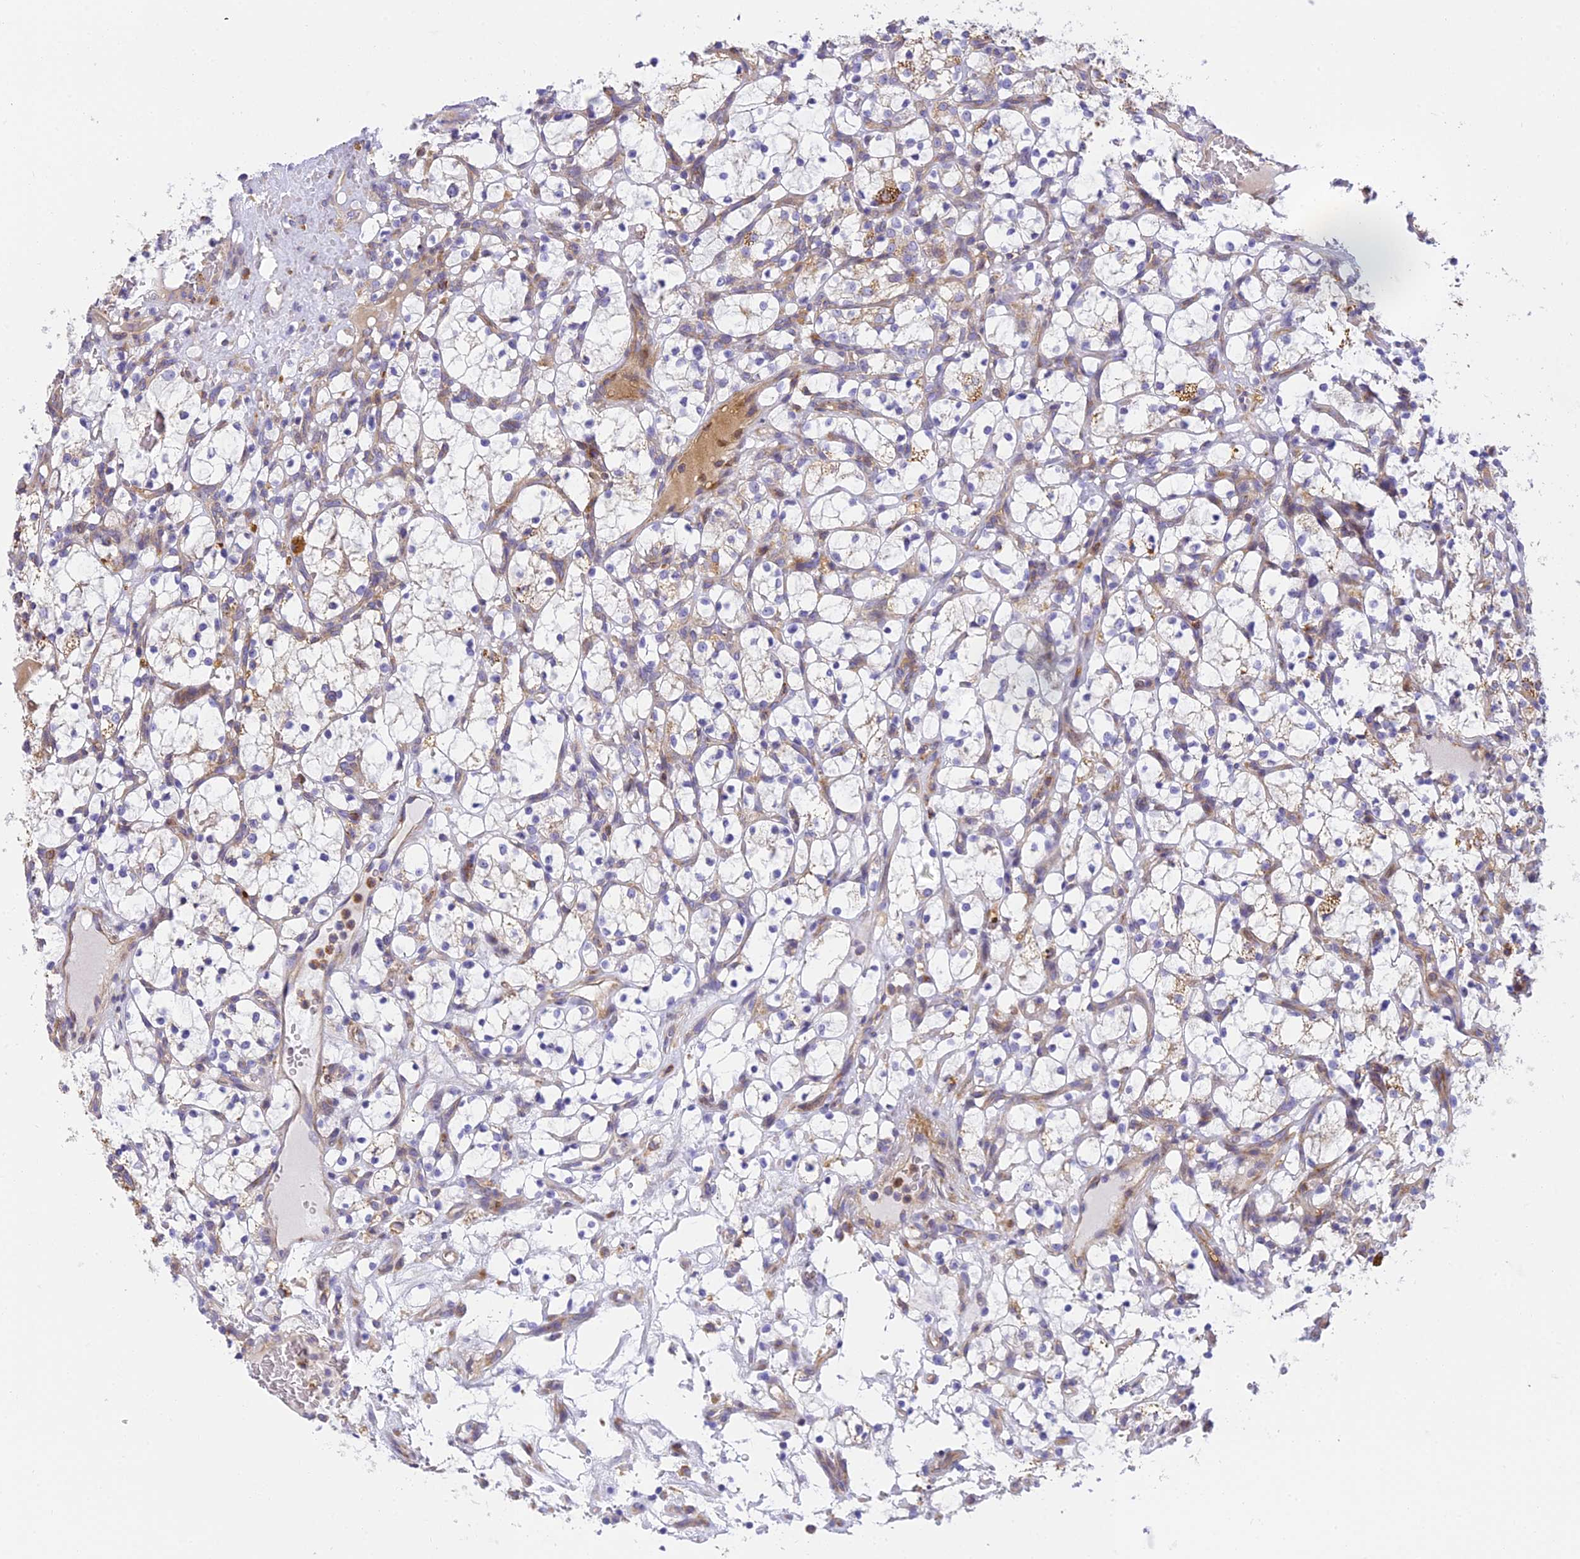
{"staining": {"intensity": "weak", "quantity": "25%-75%", "location": "cytoplasmic/membranous"}, "tissue": "renal cancer", "cell_type": "Tumor cells", "image_type": "cancer", "snomed": [{"axis": "morphology", "description": "Adenocarcinoma, NOS"}, {"axis": "topography", "description": "Kidney"}], "caption": "IHC of human renal cancer displays low levels of weak cytoplasmic/membranous positivity in approximately 25%-75% of tumor cells.", "gene": "CLCN7", "patient": {"sex": "female", "age": 69}}